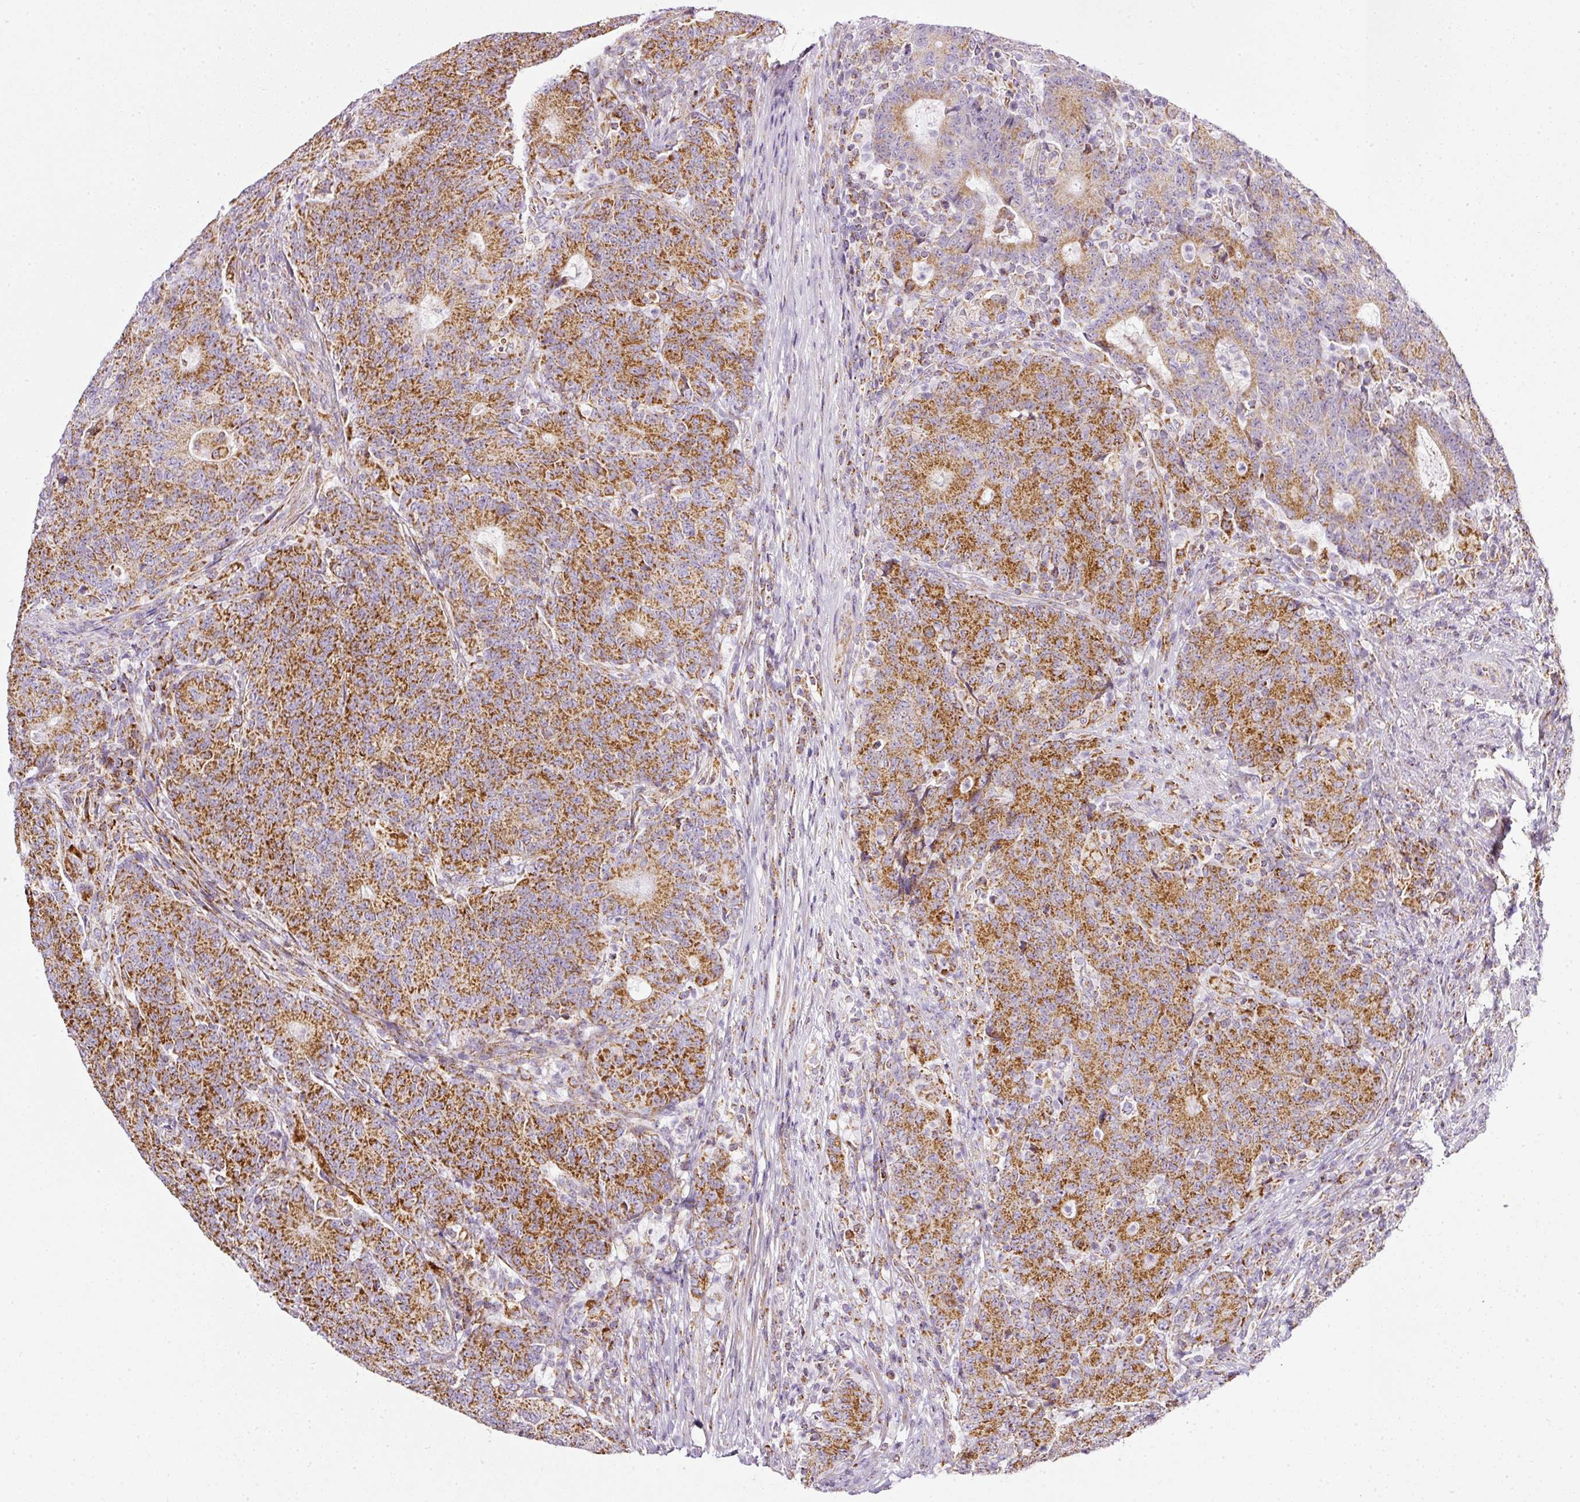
{"staining": {"intensity": "moderate", "quantity": ">75%", "location": "cytoplasmic/membranous"}, "tissue": "colorectal cancer", "cell_type": "Tumor cells", "image_type": "cancer", "snomed": [{"axis": "morphology", "description": "Adenocarcinoma, NOS"}, {"axis": "topography", "description": "Colon"}], "caption": "Immunohistochemical staining of colorectal adenocarcinoma displays medium levels of moderate cytoplasmic/membranous protein expression in approximately >75% of tumor cells. (brown staining indicates protein expression, while blue staining denotes nuclei).", "gene": "SDHA", "patient": {"sex": "female", "age": 75}}